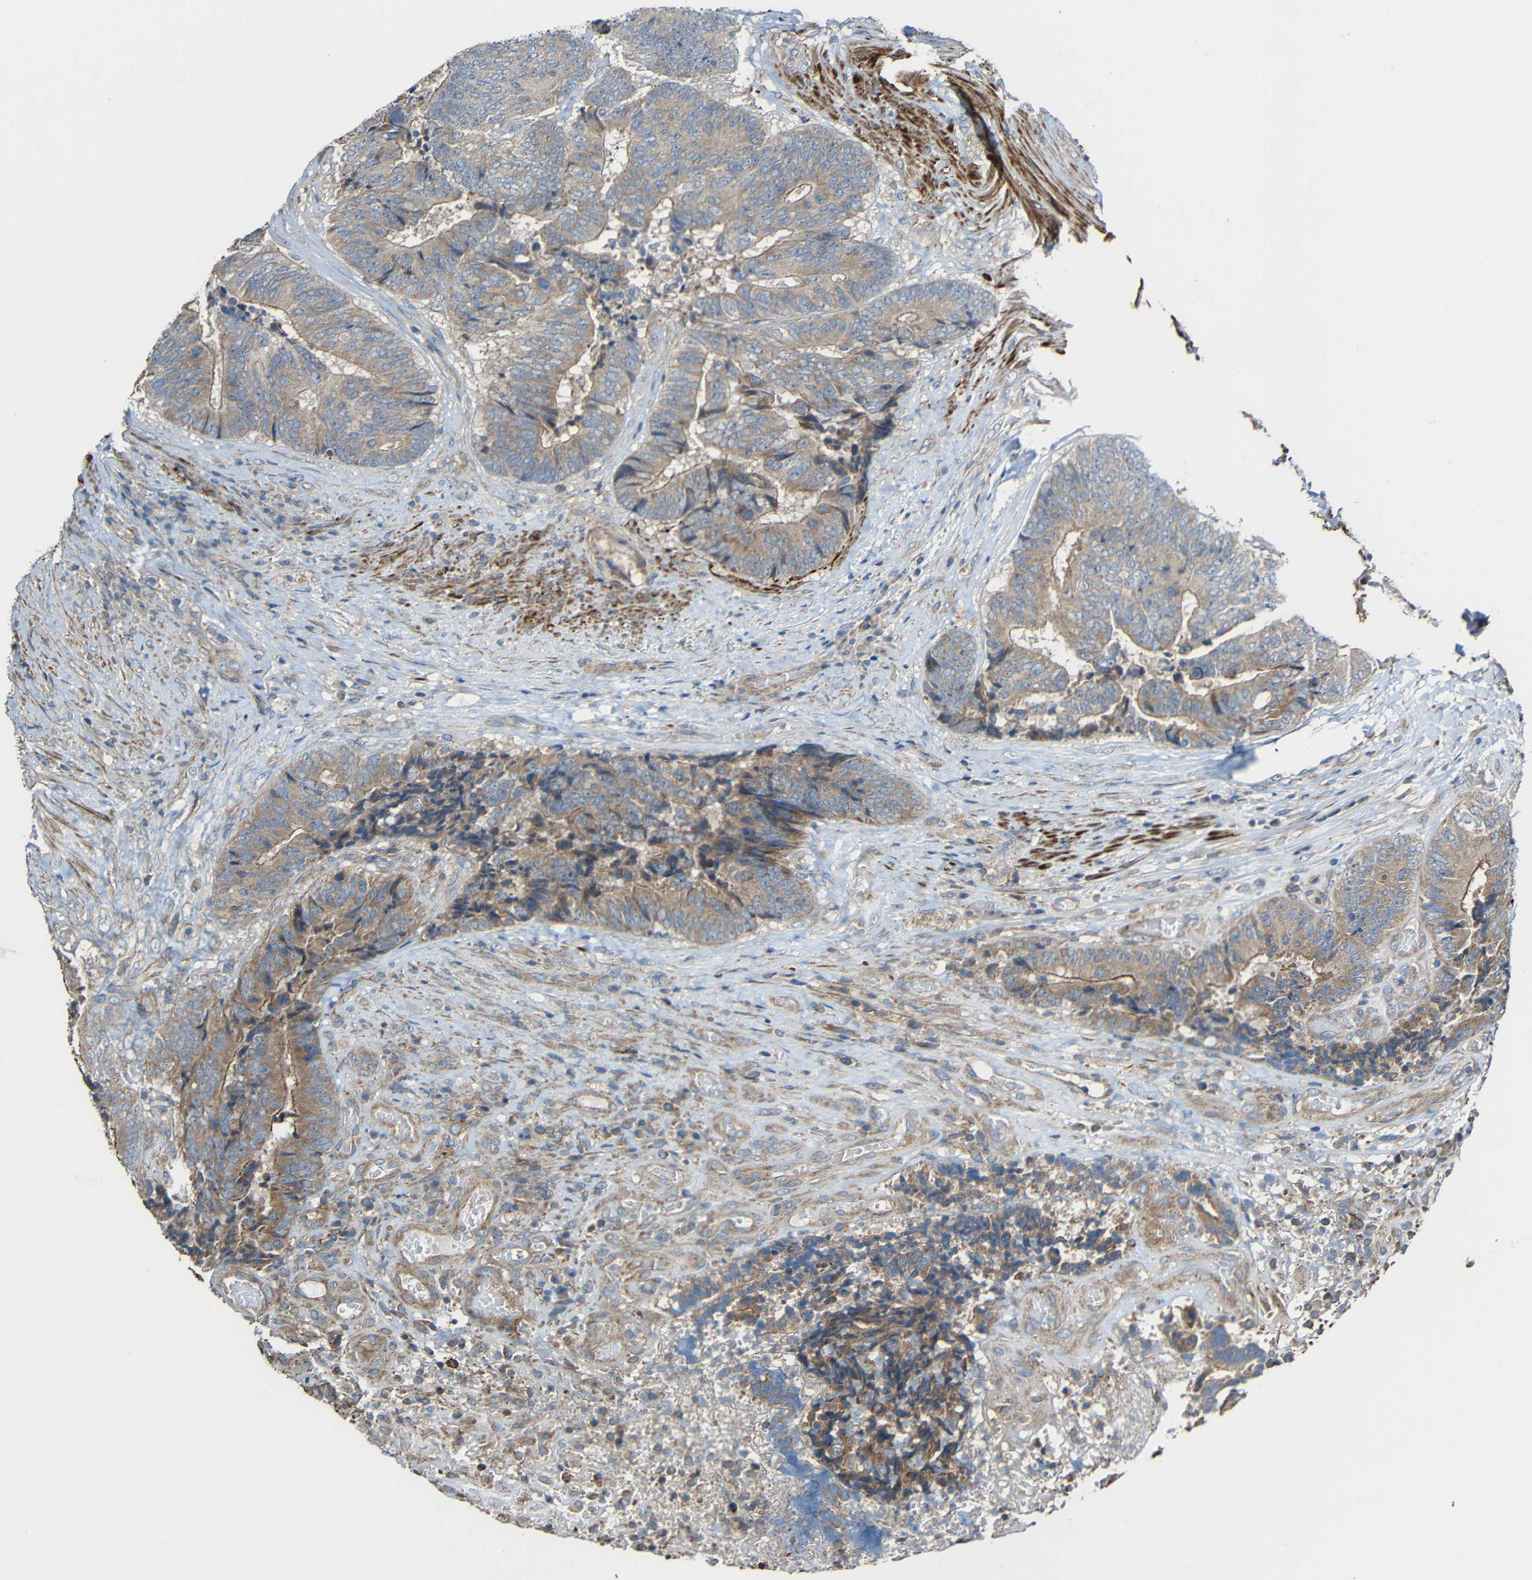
{"staining": {"intensity": "weak", "quantity": ">75%", "location": "cytoplasmic/membranous"}, "tissue": "colorectal cancer", "cell_type": "Tumor cells", "image_type": "cancer", "snomed": [{"axis": "morphology", "description": "Adenocarcinoma, NOS"}, {"axis": "topography", "description": "Rectum"}], "caption": "This photomicrograph shows IHC staining of human colorectal cancer (adenocarcinoma), with low weak cytoplasmic/membranous expression in about >75% of tumor cells.", "gene": "RHOT2", "patient": {"sex": "male", "age": 72}}